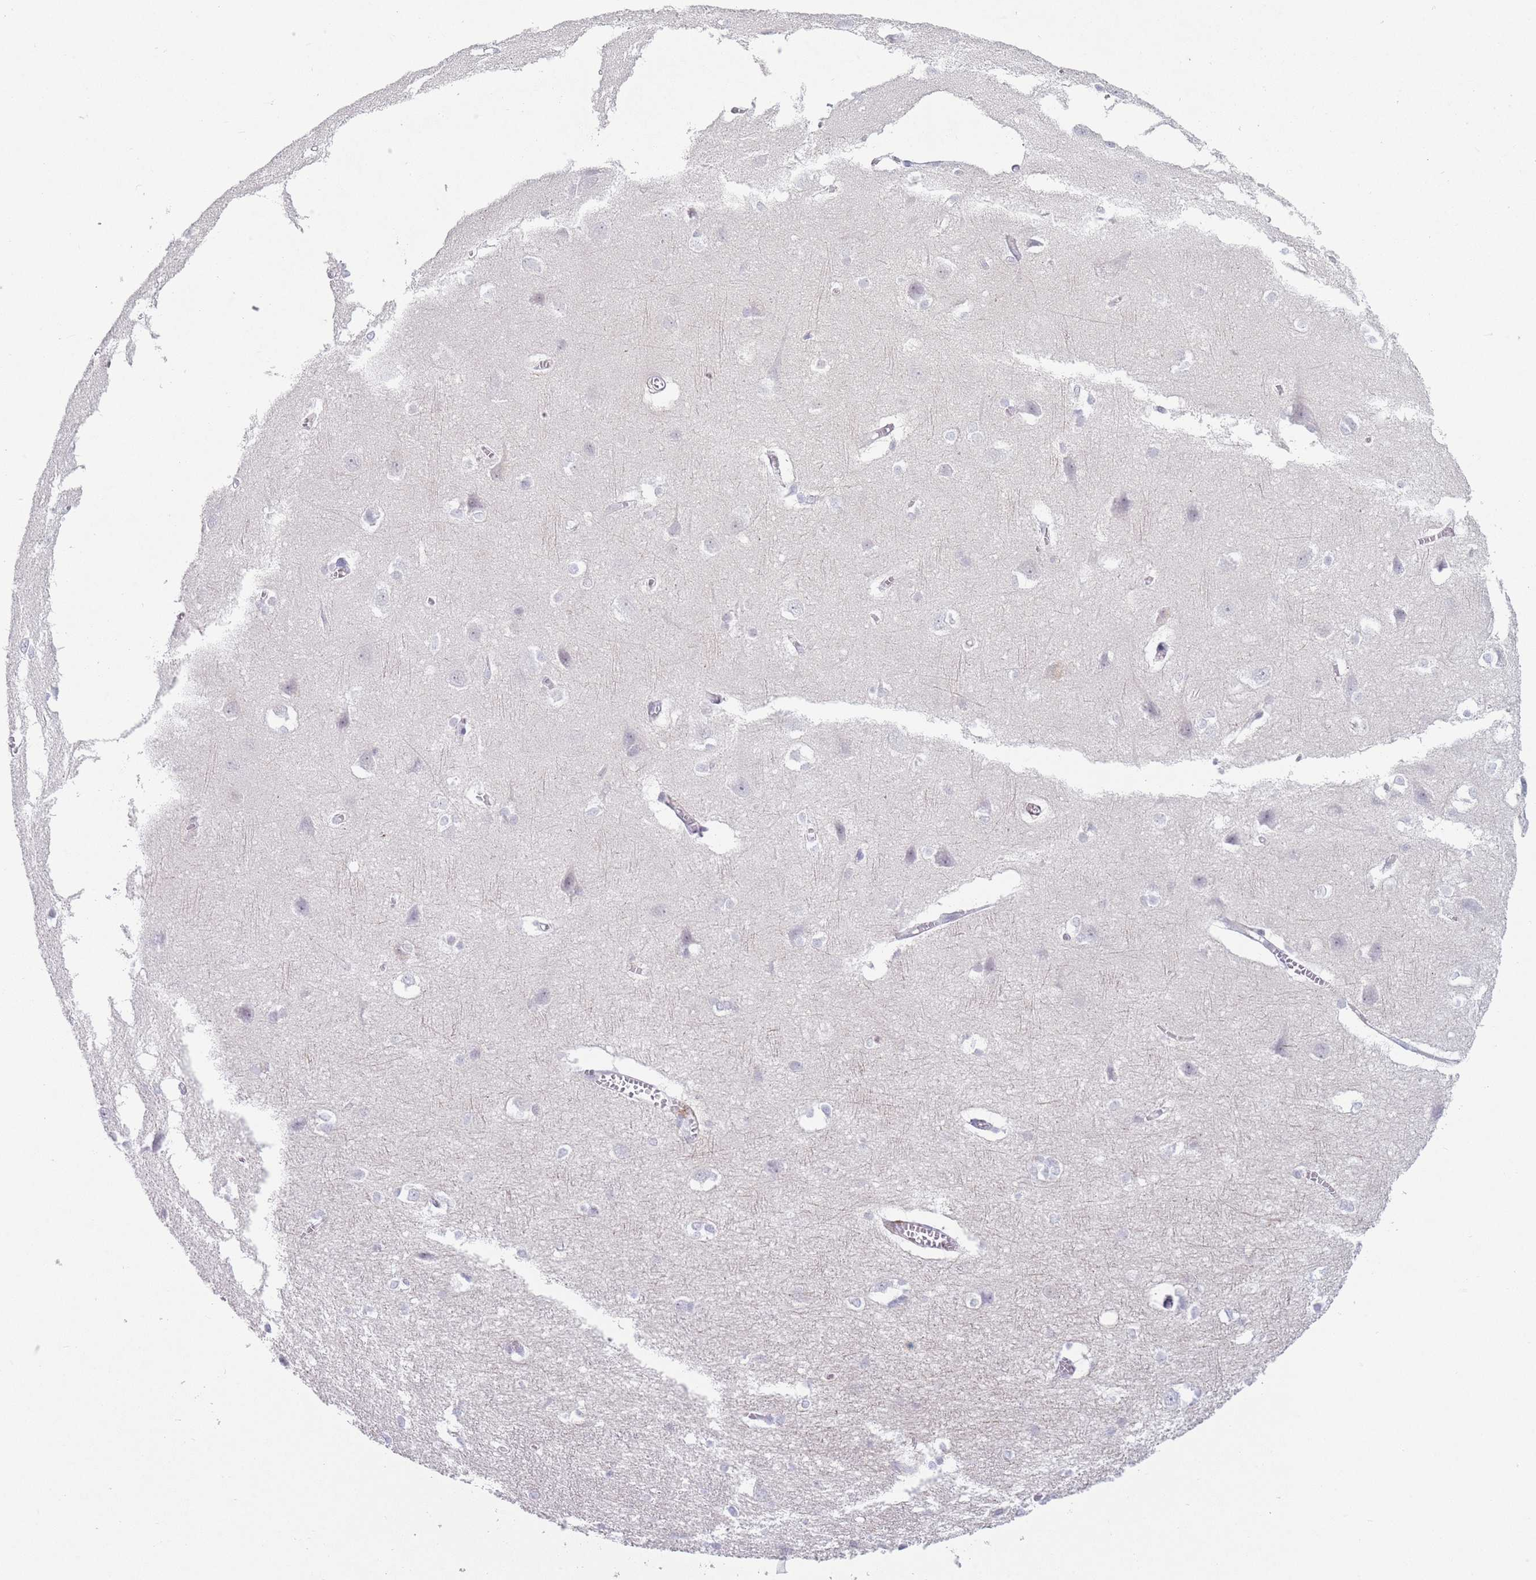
{"staining": {"intensity": "negative", "quantity": "none", "location": "none"}, "tissue": "cerebral cortex", "cell_type": "Endothelial cells", "image_type": "normal", "snomed": [{"axis": "morphology", "description": "Normal tissue, NOS"}, {"axis": "topography", "description": "Cerebral cortex"}], "caption": "DAB immunohistochemical staining of normal human cerebral cortex demonstrates no significant staining in endothelial cells. (IHC, brightfield microscopy, high magnification).", "gene": "IFNA10", "patient": {"sex": "male", "age": 37}}